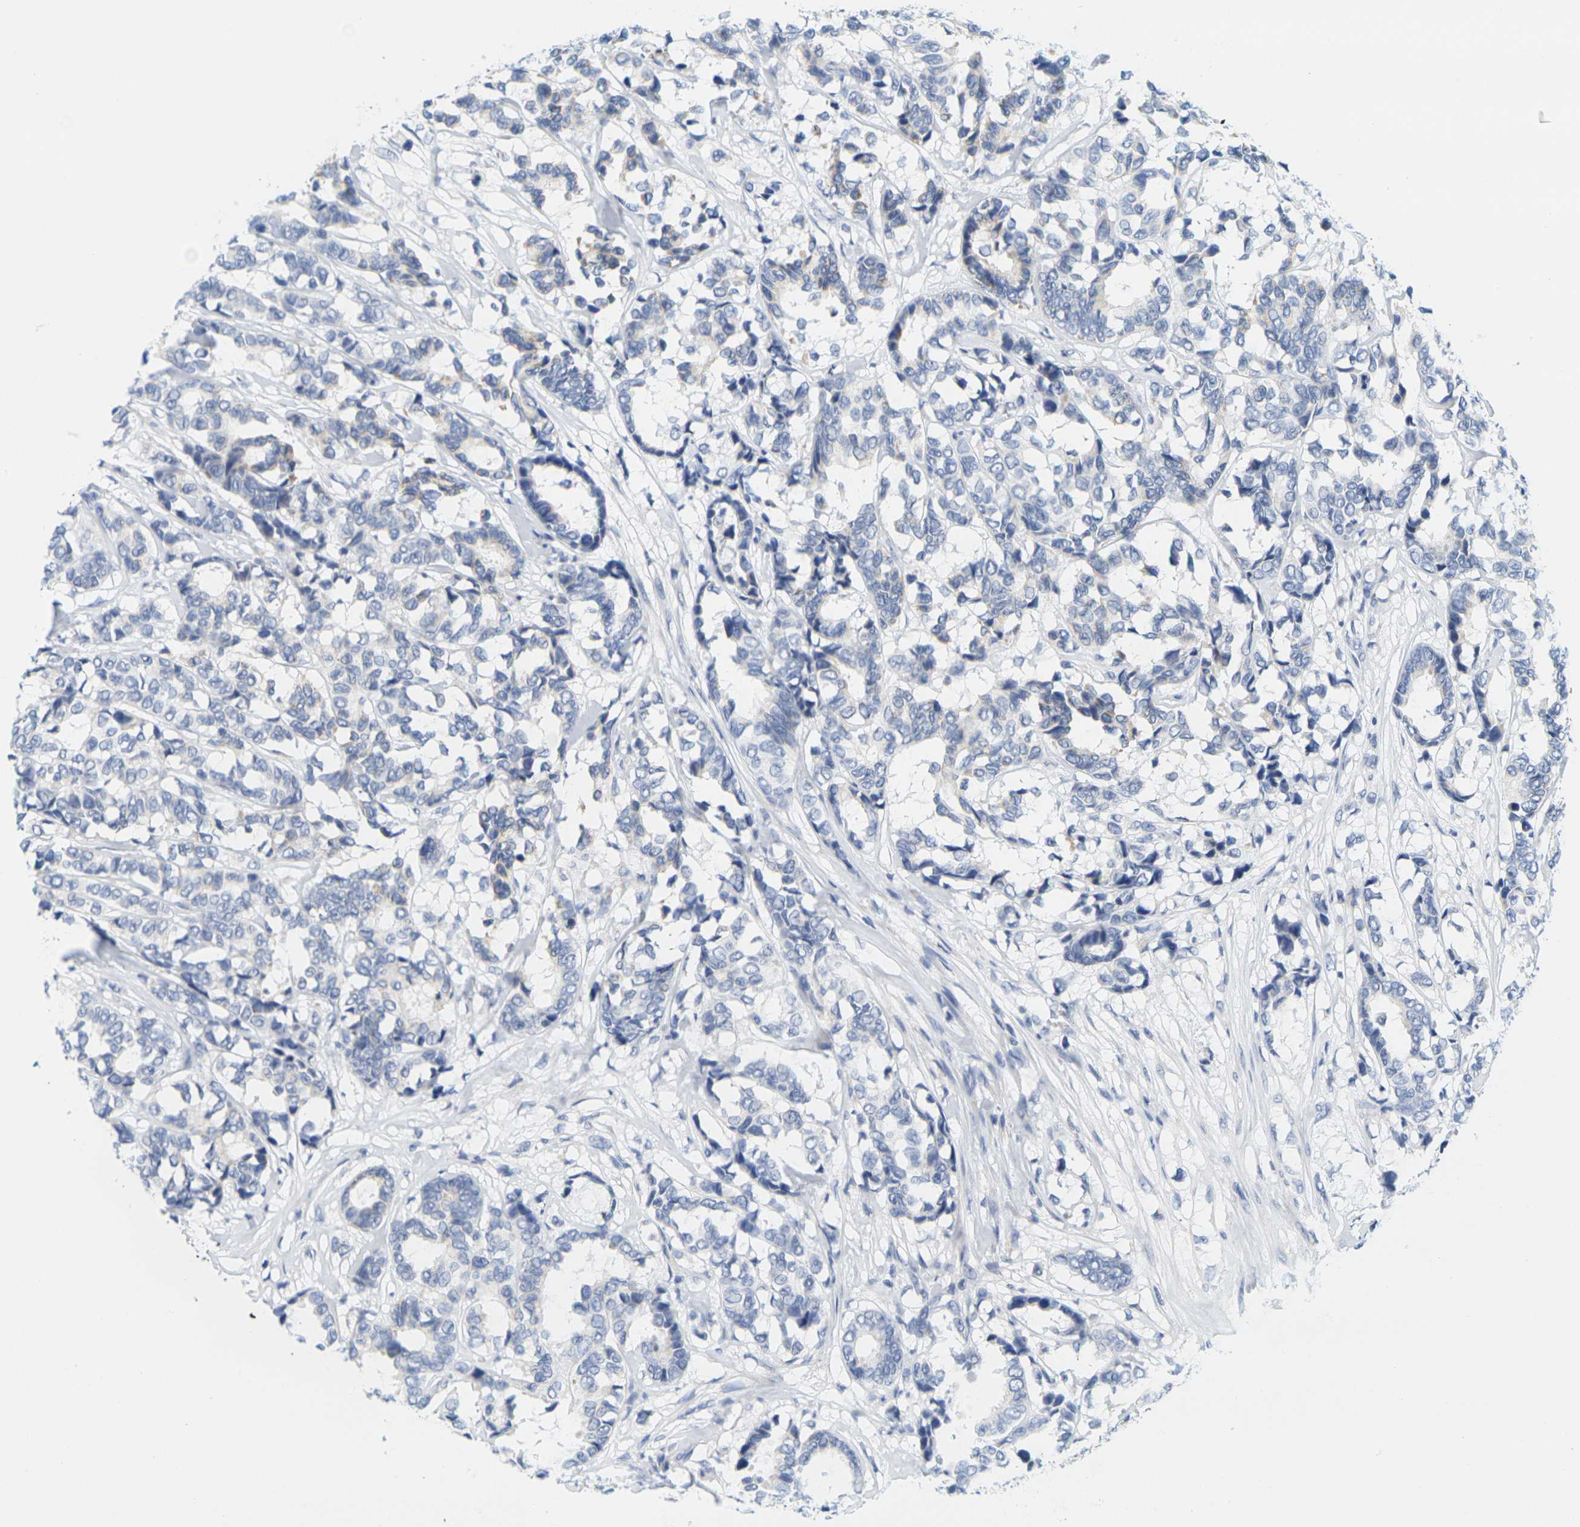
{"staining": {"intensity": "negative", "quantity": "none", "location": "none"}, "tissue": "breast cancer", "cell_type": "Tumor cells", "image_type": "cancer", "snomed": [{"axis": "morphology", "description": "Duct carcinoma"}, {"axis": "topography", "description": "Breast"}], "caption": "DAB immunohistochemical staining of breast cancer (infiltrating ductal carcinoma) exhibits no significant staining in tumor cells.", "gene": "KLK5", "patient": {"sex": "female", "age": 87}}